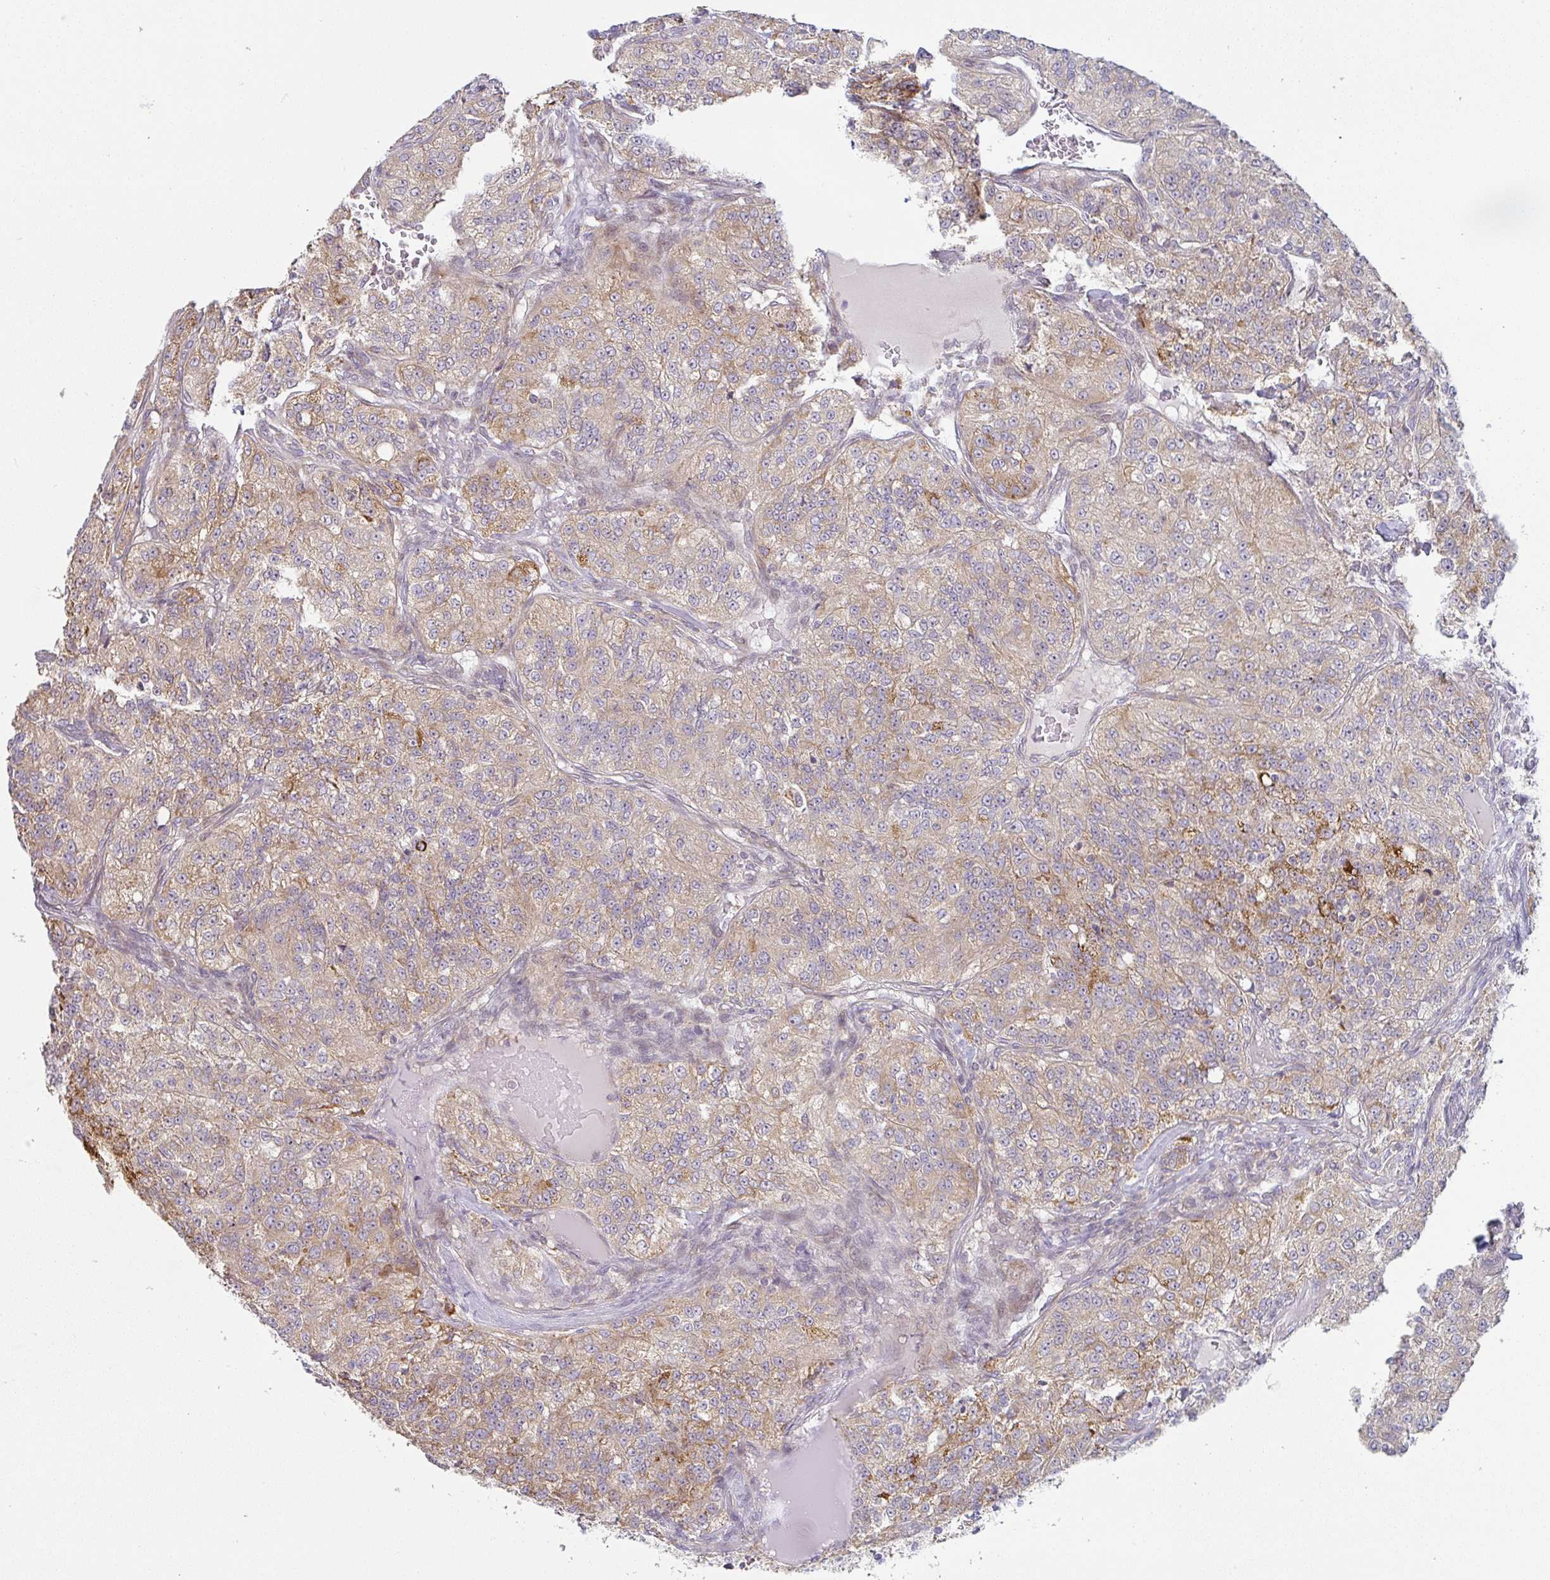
{"staining": {"intensity": "moderate", "quantity": "25%-75%", "location": "cytoplasmic/membranous"}, "tissue": "renal cancer", "cell_type": "Tumor cells", "image_type": "cancer", "snomed": [{"axis": "morphology", "description": "Adenocarcinoma, NOS"}, {"axis": "topography", "description": "Kidney"}], "caption": "Immunohistochemical staining of human adenocarcinoma (renal) reveals medium levels of moderate cytoplasmic/membranous protein expression in approximately 25%-75% of tumor cells. (IHC, brightfield microscopy, high magnification).", "gene": "MOB1A", "patient": {"sex": "female", "age": 63}}